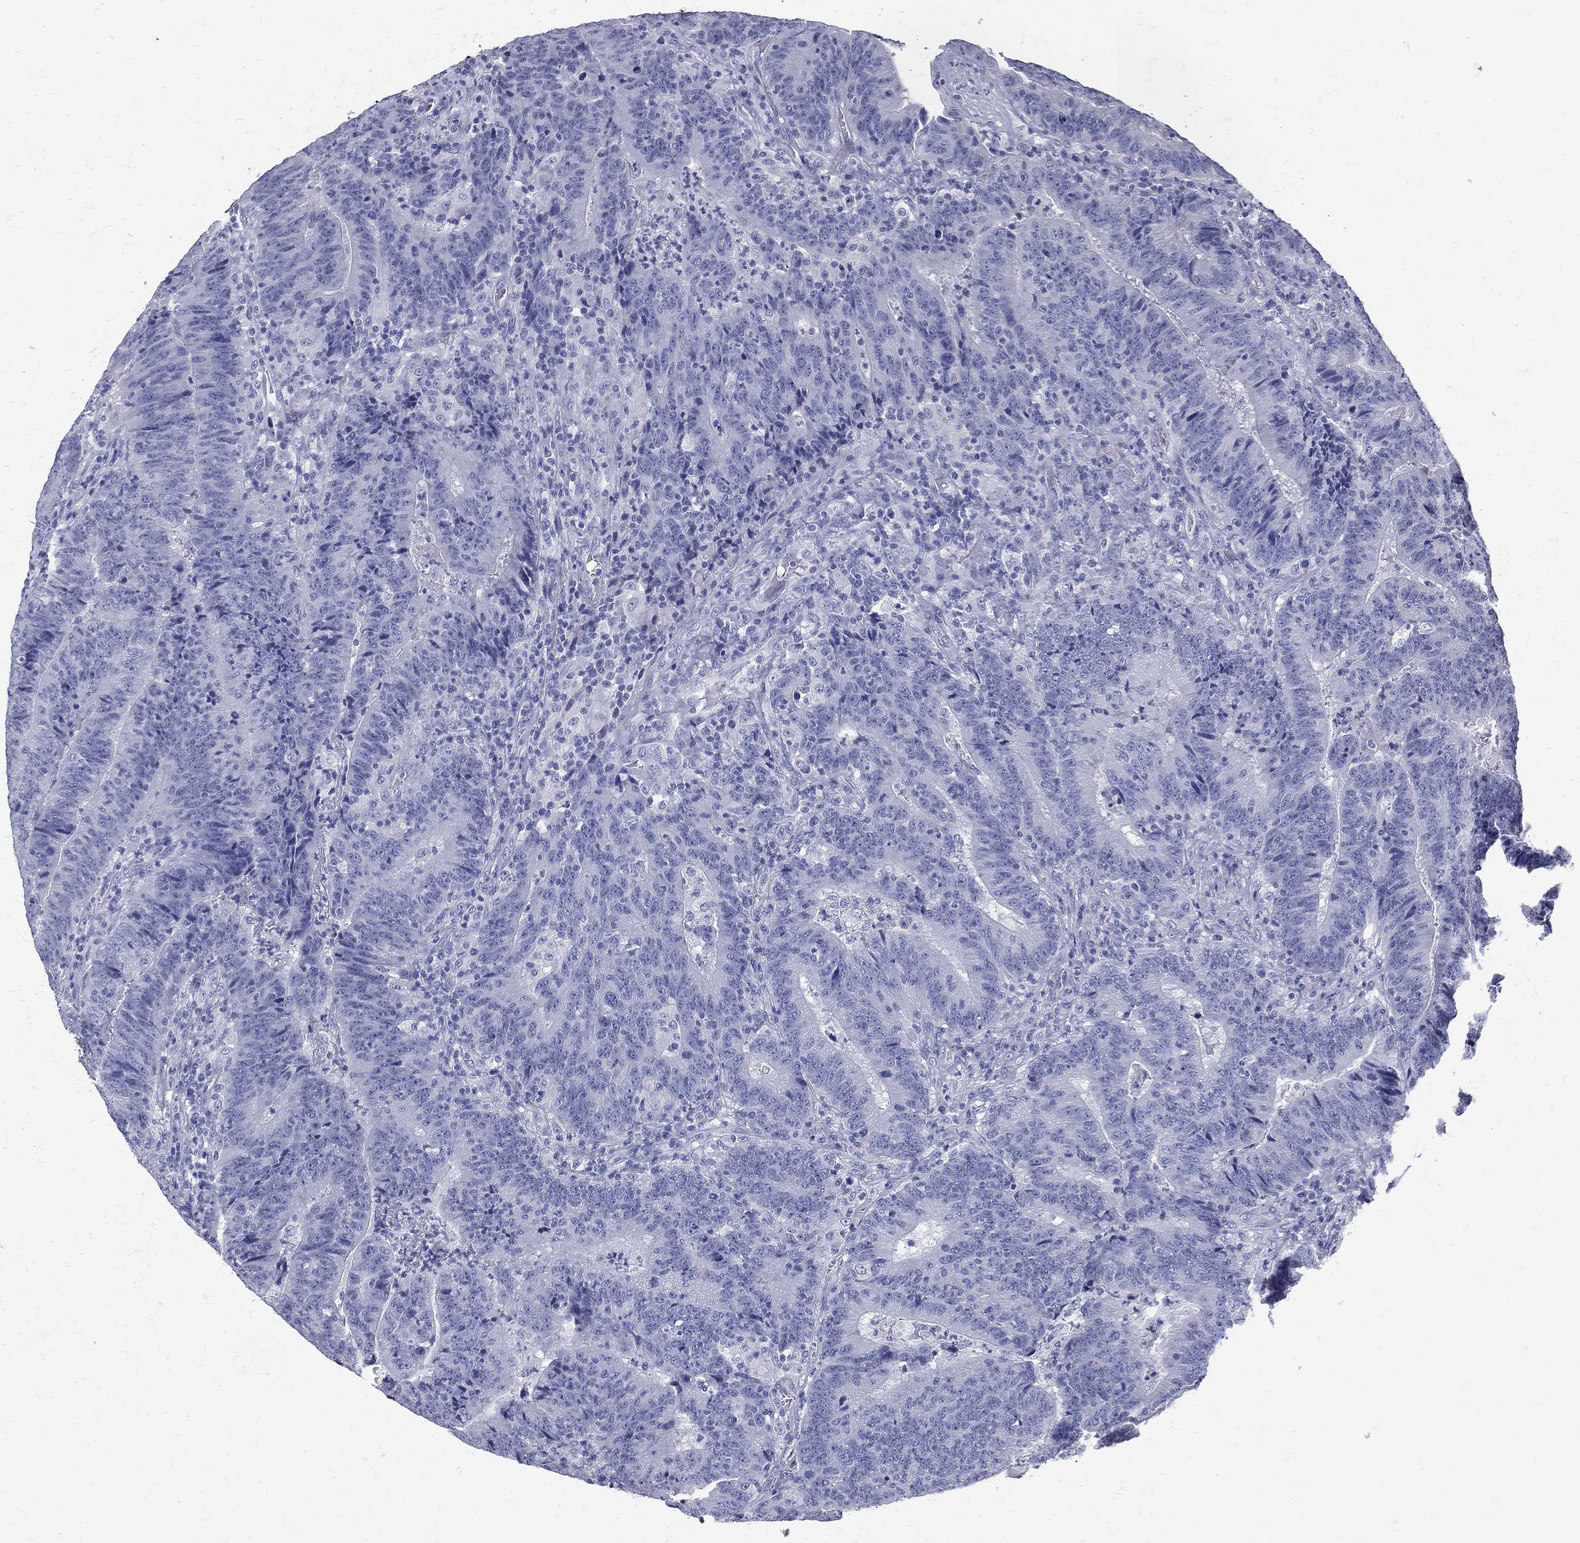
{"staining": {"intensity": "negative", "quantity": "none", "location": "none"}, "tissue": "colorectal cancer", "cell_type": "Tumor cells", "image_type": "cancer", "snomed": [{"axis": "morphology", "description": "Adenocarcinoma, NOS"}, {"axis": "topography", "description": "Colon"}], "caption": "IHC histopathology image of human colorectal adenocarcinoma stained for a protein (brown), which shows no expression in tumor cells.", "gene": "ETNPPL", "patient": {"sex": "female", "age": 75}}